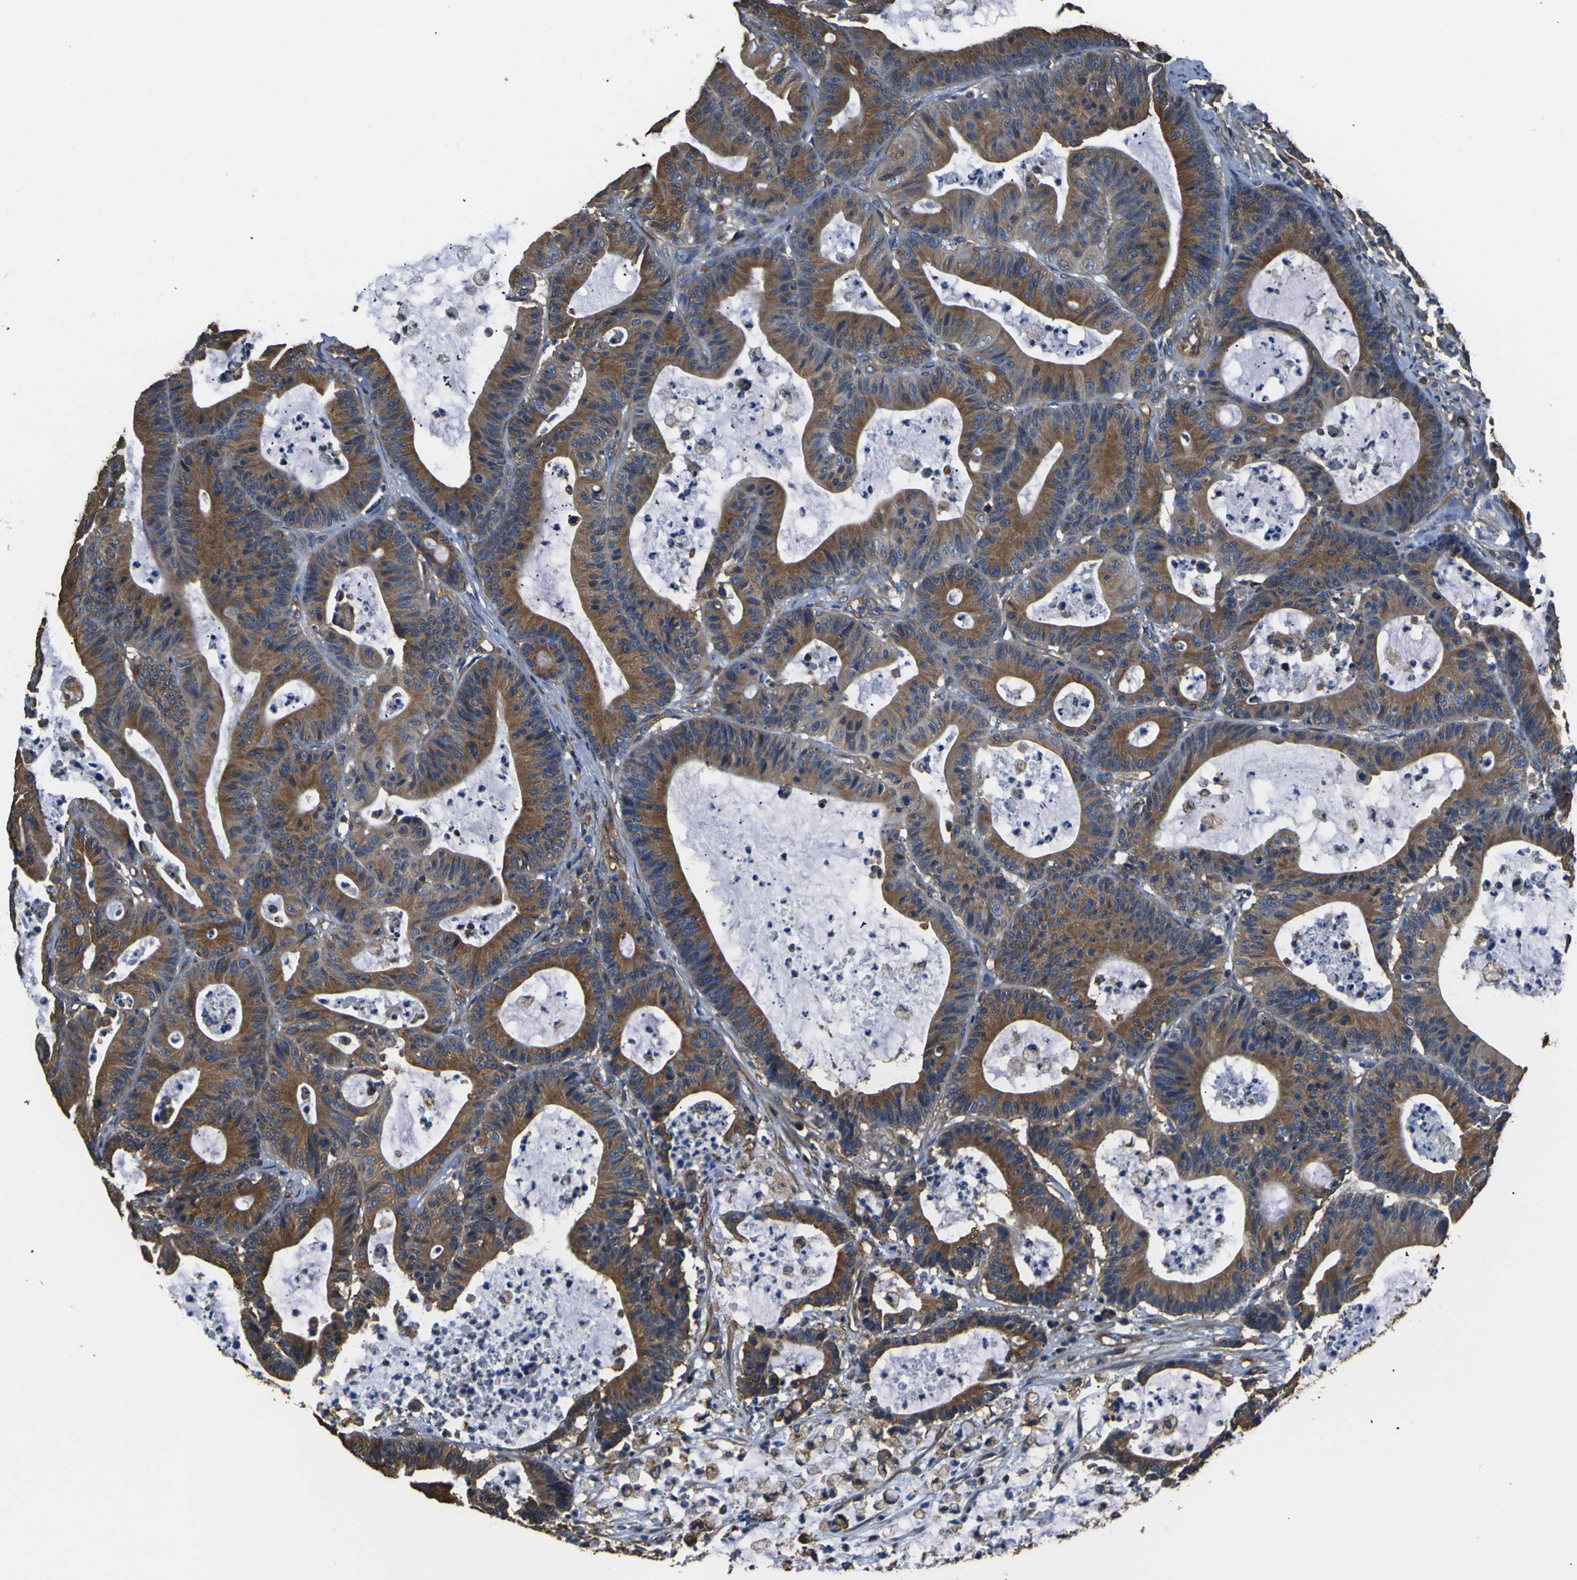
{"staining": {"intensity": "strong", "quantity": ">75%", "location": "cytoplasmic/membranous"}, "tissue": "colorectal cancer", "cell_type": "Tumor cells", "image_type": "cancer", "snomed": [{"axis": "morphology", "description": "Adenocarcinoma, NOS"}, {"axis": "topography", "description": "Colon"}], "caption": "Human adenocarcinoma (colorectal) stained with a protein marker exhibits strong staining in tumor cells.", "gene": "TUBB", "patient": {"sex": "female", "age": 84}}